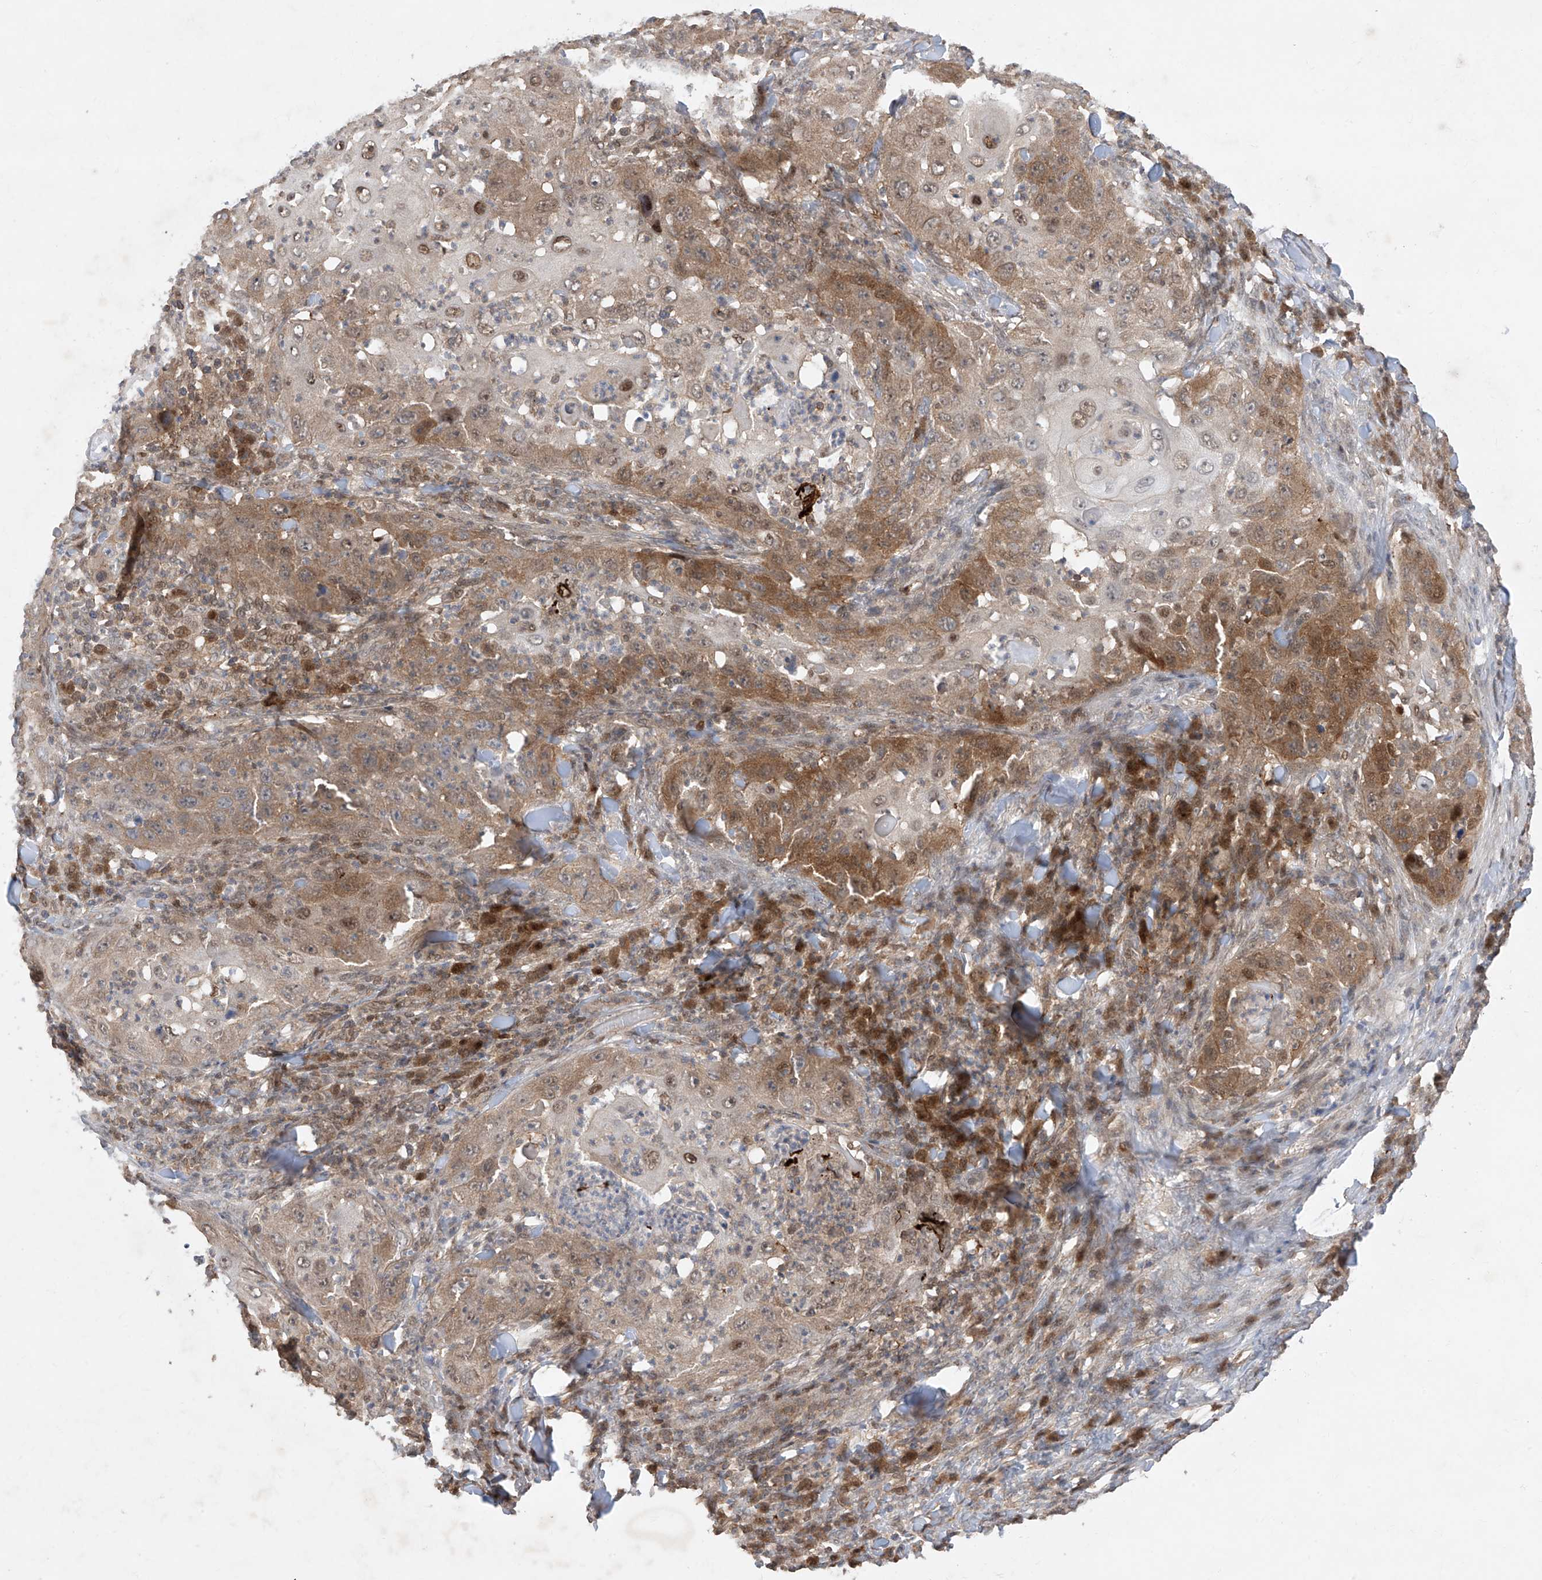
{"staining": {"intensity": "moderate", "quantity": ">75%", "location": "cytoplasmic/membranous,nuclear"}, "tissue": "skin cancer", "cell_type": "Tumor cells", "image_type": "cancer", "snomed": [{"axis": "morphology", "description": "Squamous cell carcinoma, NOS"}, {"axis": "topography", "description": "Skin"}], "caption": "Tumor cells demonstrate medium levels of moderate cytoplasmic/membranous and nuclear positivity in about >75% of cells in human skin squamous cell carcinoma. (DAB (3,3'-diaminobenzidine) IHC with brightfield microscopy, high magnification).", "gene": "ZNF358", "patient": {"sex": "female", "age": 44}}